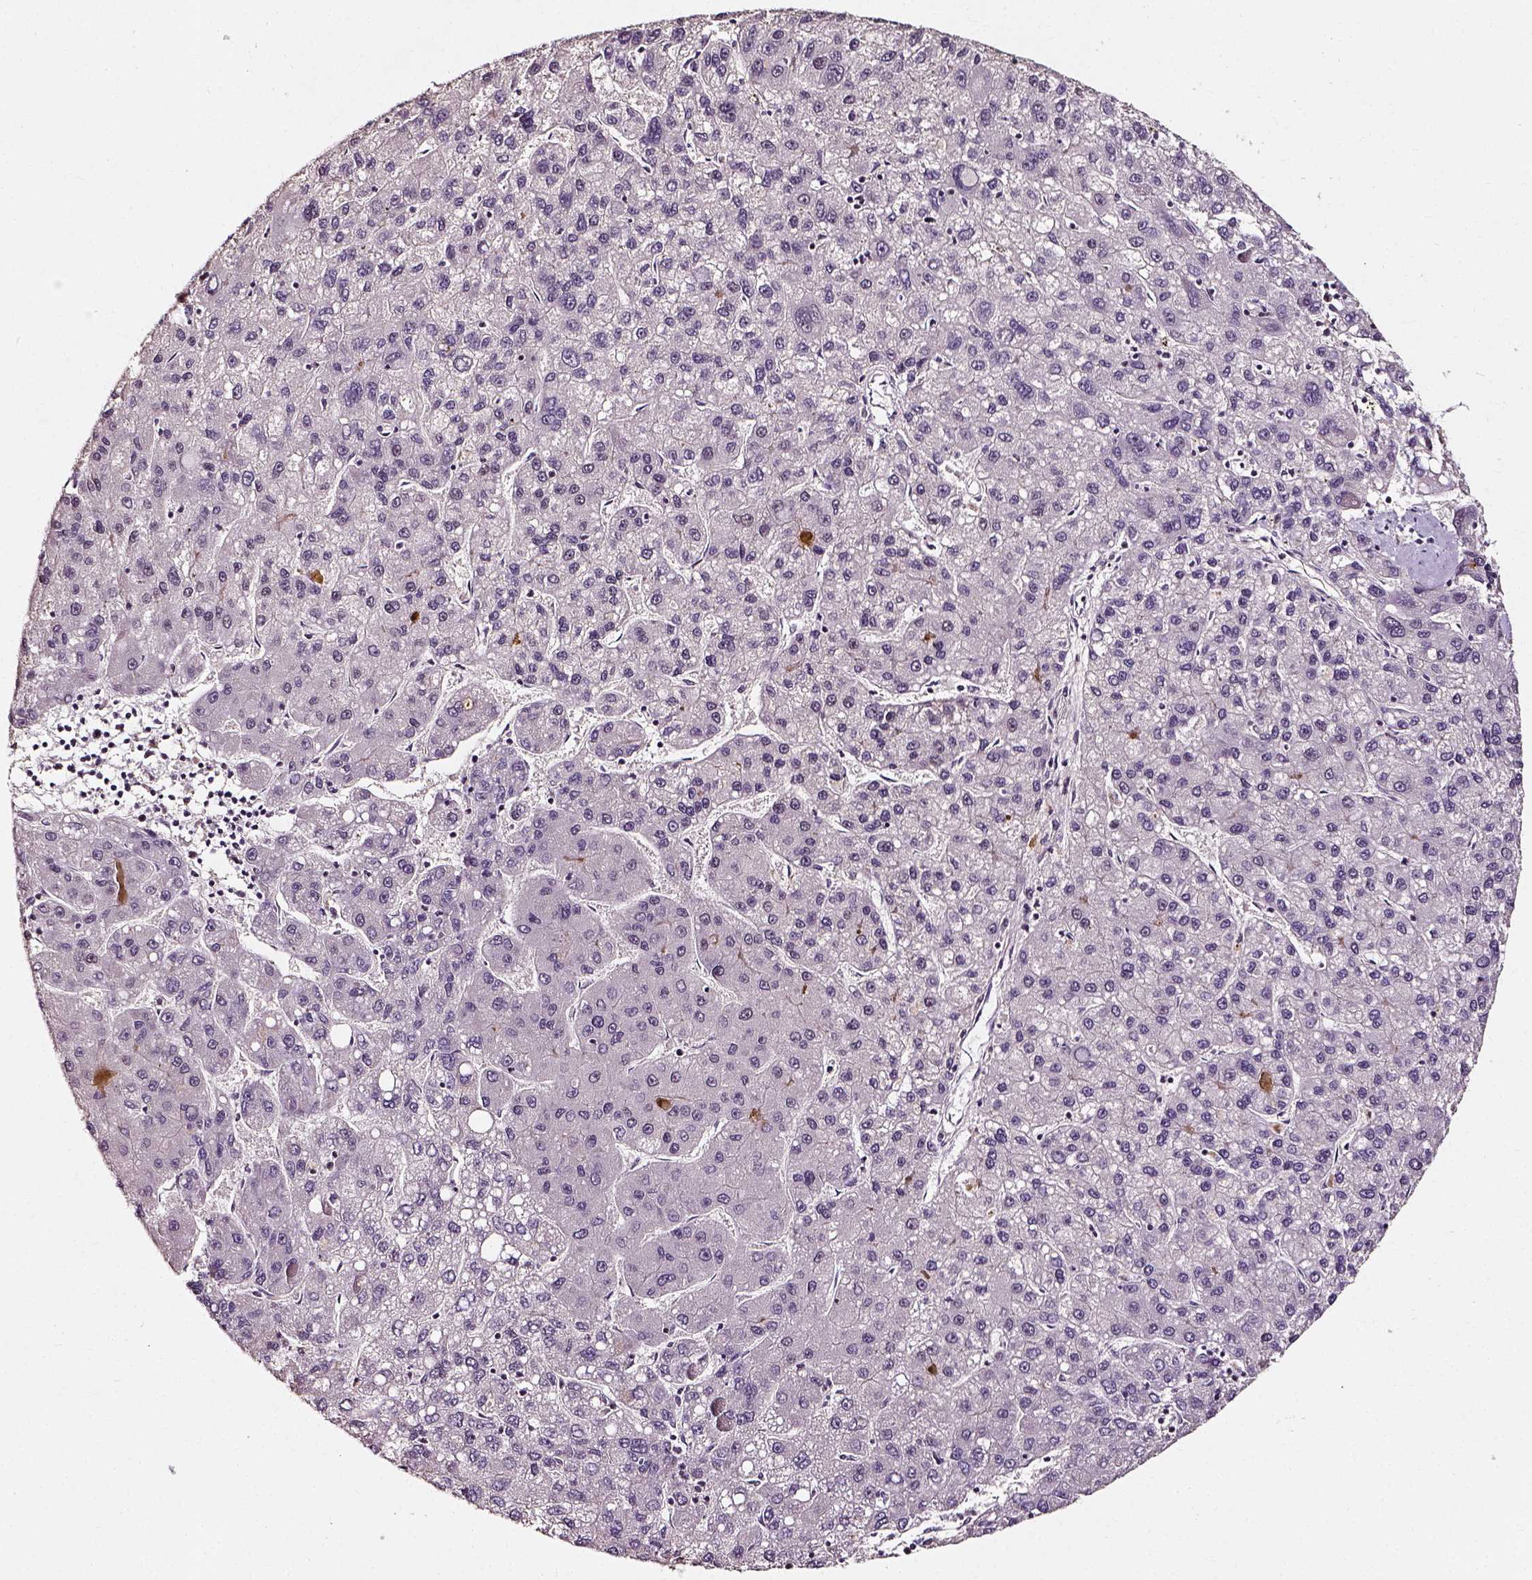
{"staining": {"intensity": "negative", "quantity": "none", "location": "none"}, "tissue": "liver cancer", "cell_type": "Tumor cells", "image_type": "cancer", "snomed": [{"axis": "morphology", "description": "Carcinoma, Hepatocellular, NOS"}, {"axis": "topography", "description": "Liver"}], "caption": "Protein analysis of liver hepatocellular carcinoma displays no significant expression in tumor cells.", "gene": "NACC1", "patient": {"sex": "female", "age": 82}}